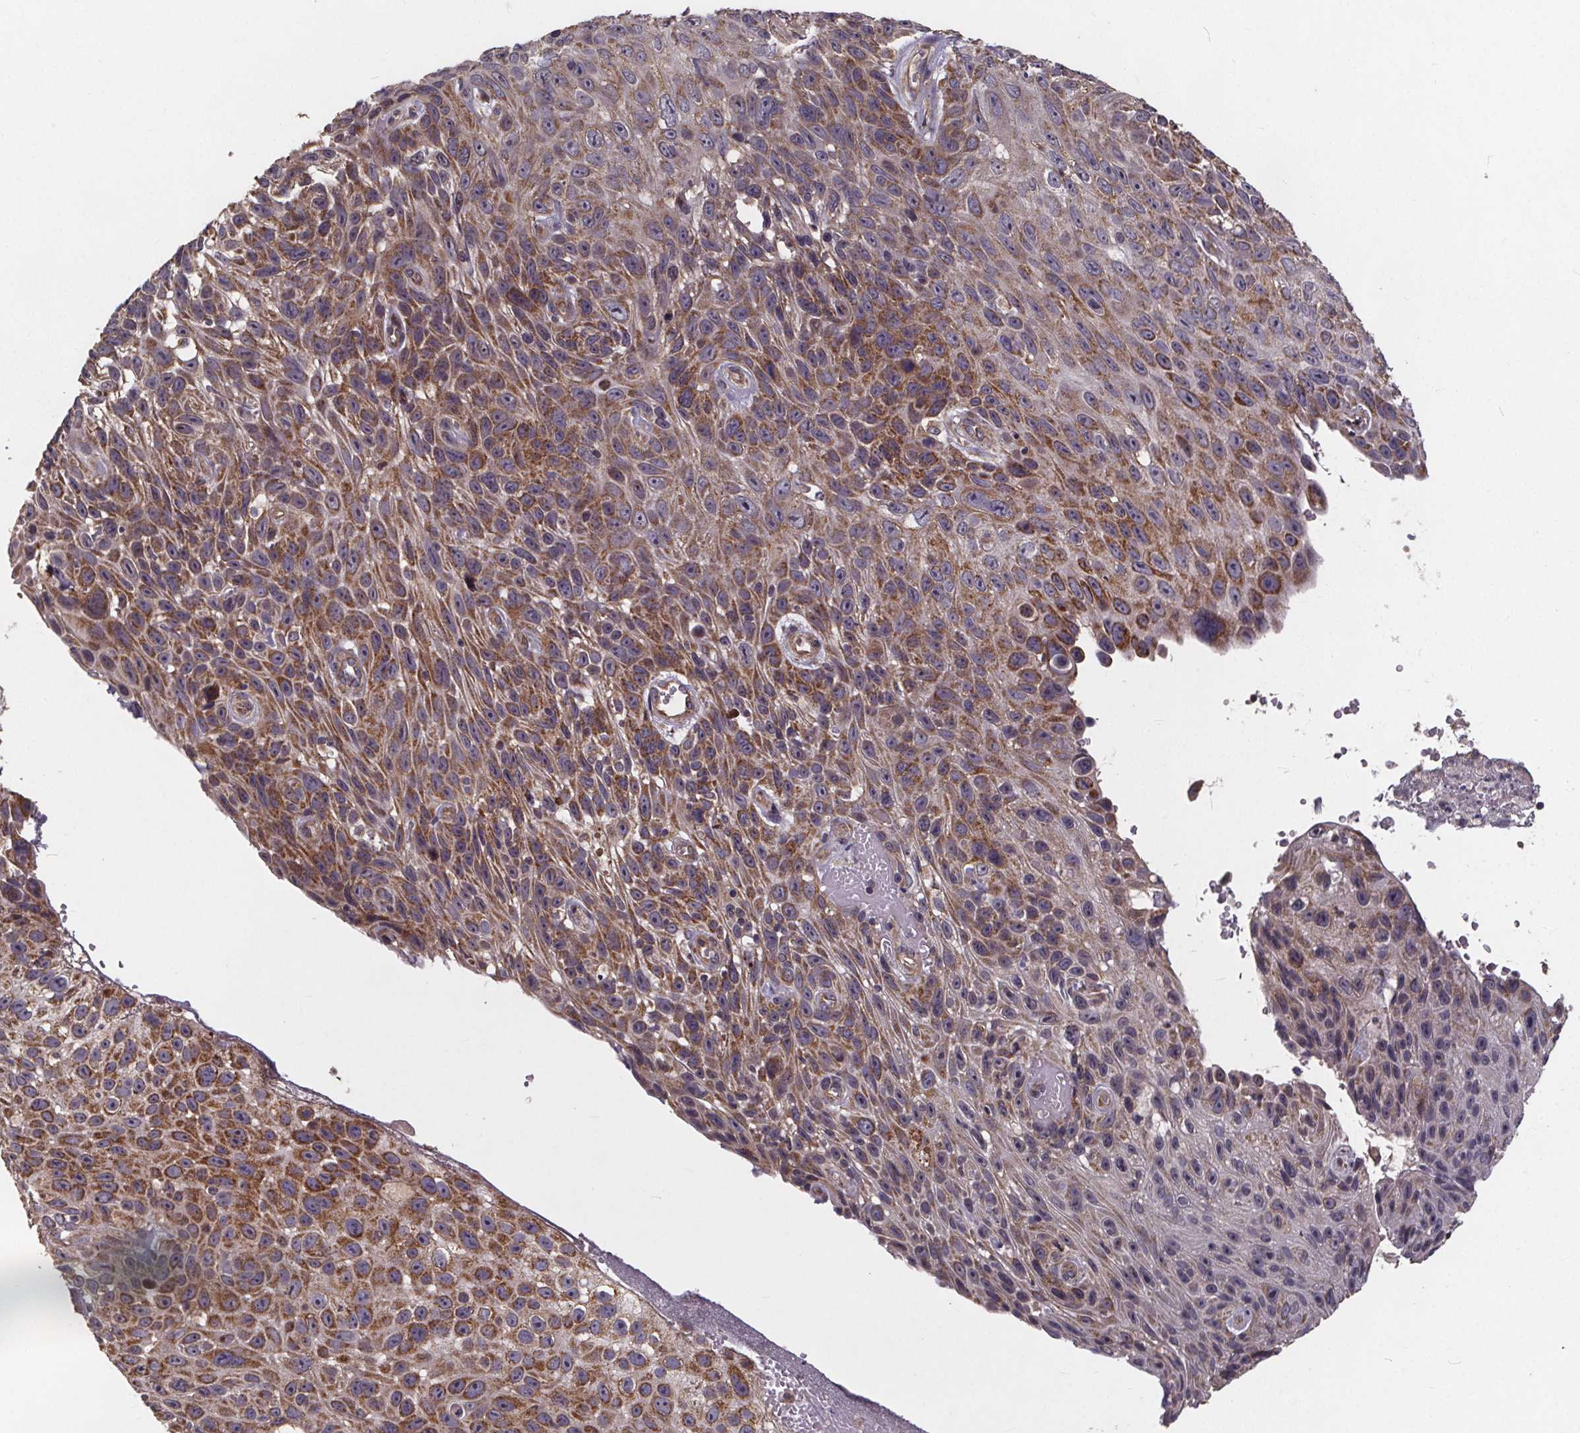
{"staining": {"intensity": "moderate", "quantity": ">75%", "location": "cytoplasmic/membranous"}, "tissue": "skin cancer", "cell_type": "Tumor cells", "image_type": "cancer", "snomed": [{"axis": "morphology", "description": "Squamous cell carcinoma, NOS"}, {"axis": "topography", "description": "Skin"}], "caption": "Moderate cytoplasmic/membranous expression is seen in about >75% of tumor cells in squamous cell carcinoma (skin).", "gene": "YME1L1", "patient": {"sex": "male", "age": 82}}